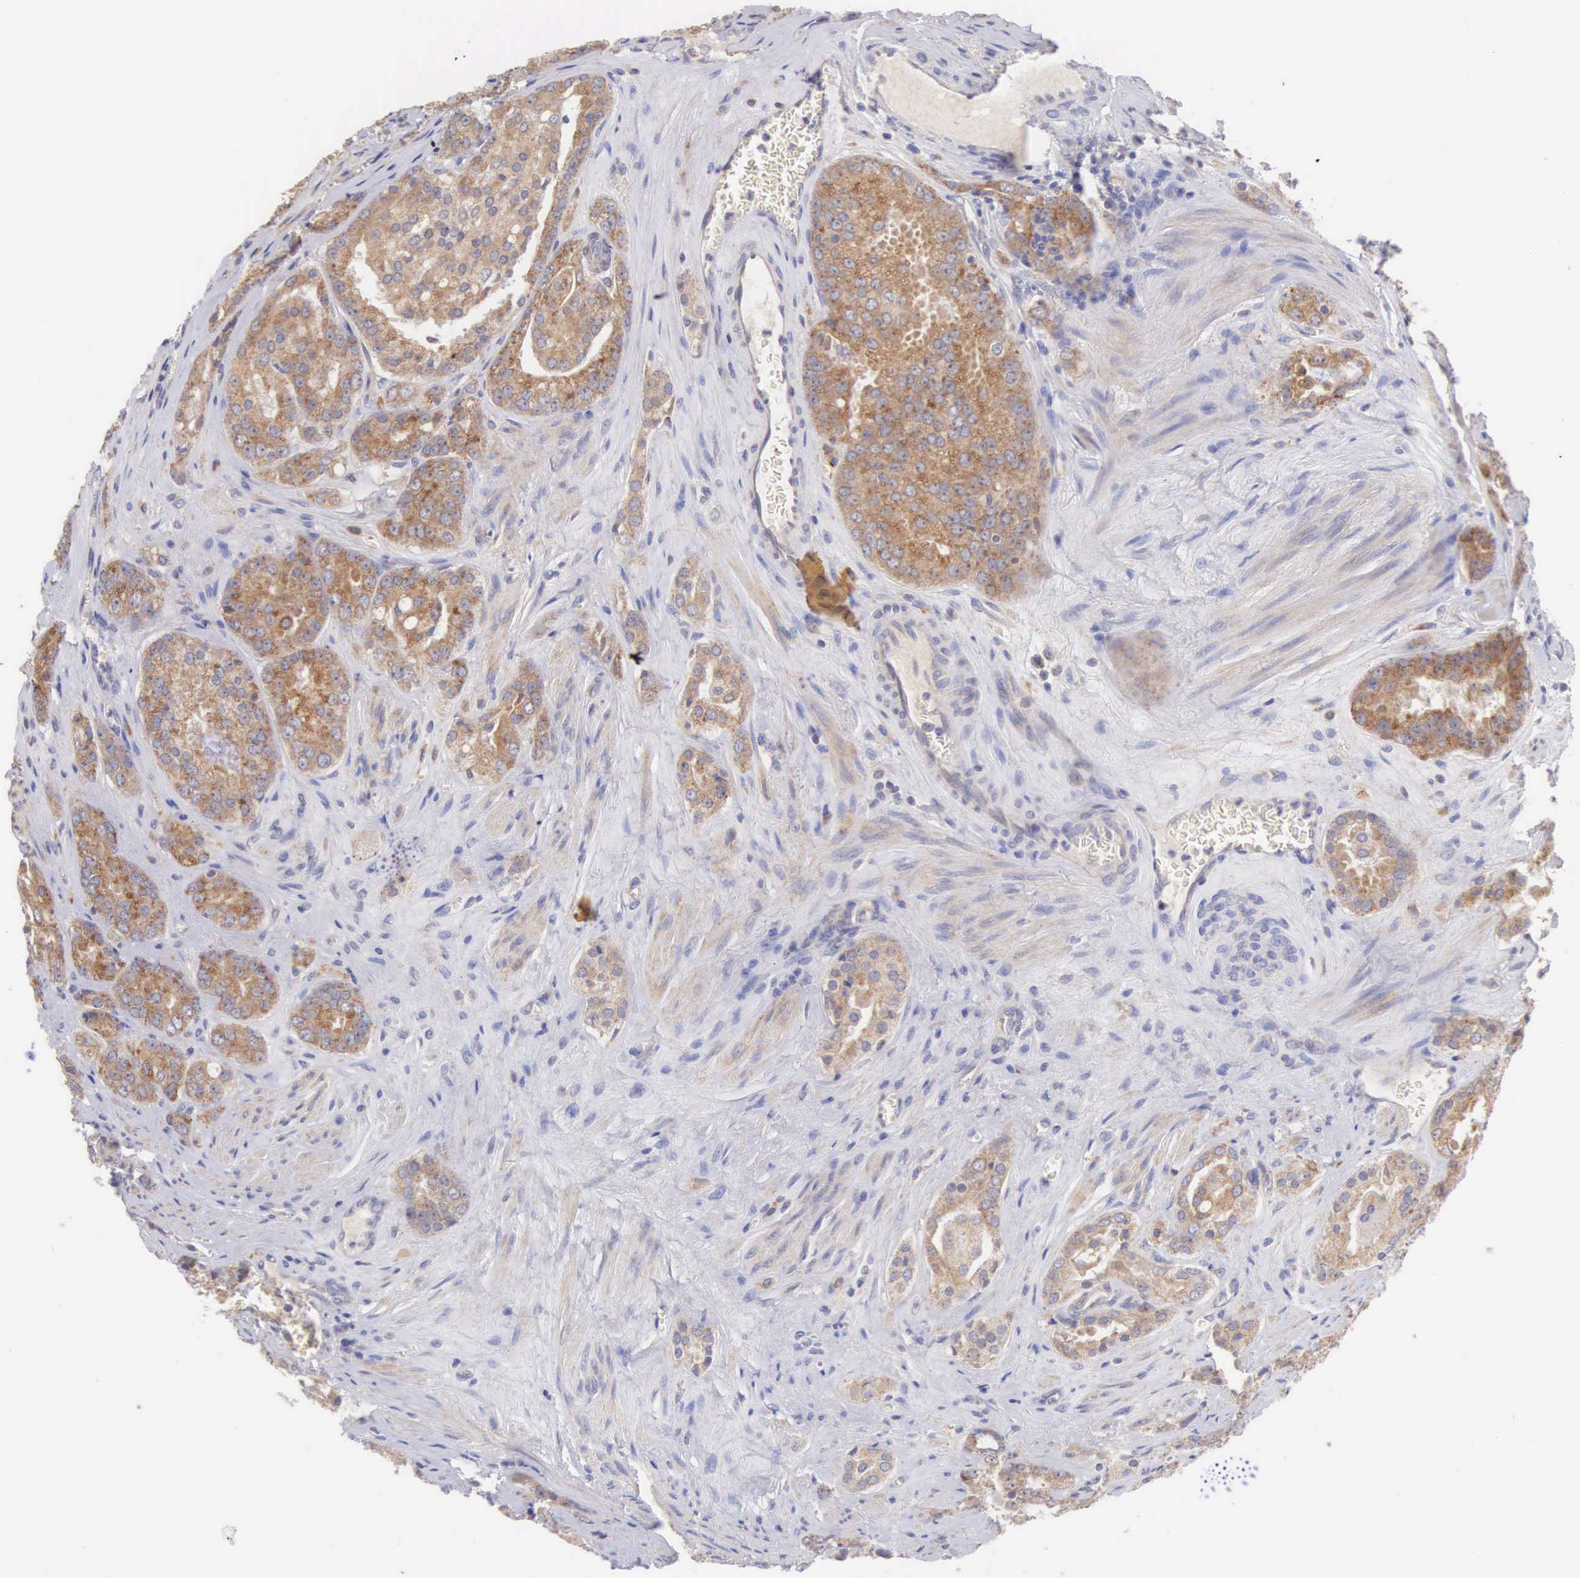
{"staining": {"intensity": "weak", "quantity": ">75%", "location": "cytoplasmic/membranous"}, "tissue": "prostate cancer", "cell_type": "Tumor cells", "image_type": "cancer", "snomed": [{"axis": "morphology", "description": "Adenocarcinoma, Medium grade"}, {"axis": "topography", "description": "Prostate"}], "caption": "High-magnification brightfield microscopy of prostate cancer stained with DAB (brown) and counterstained with hematoxylin (blue). tumor cells exhibit weak cytoplasmic/membranous expression is identified in about>75% of cells.", "gene": "NSDHL", "patient": {"sex": "male", "age": 60}}